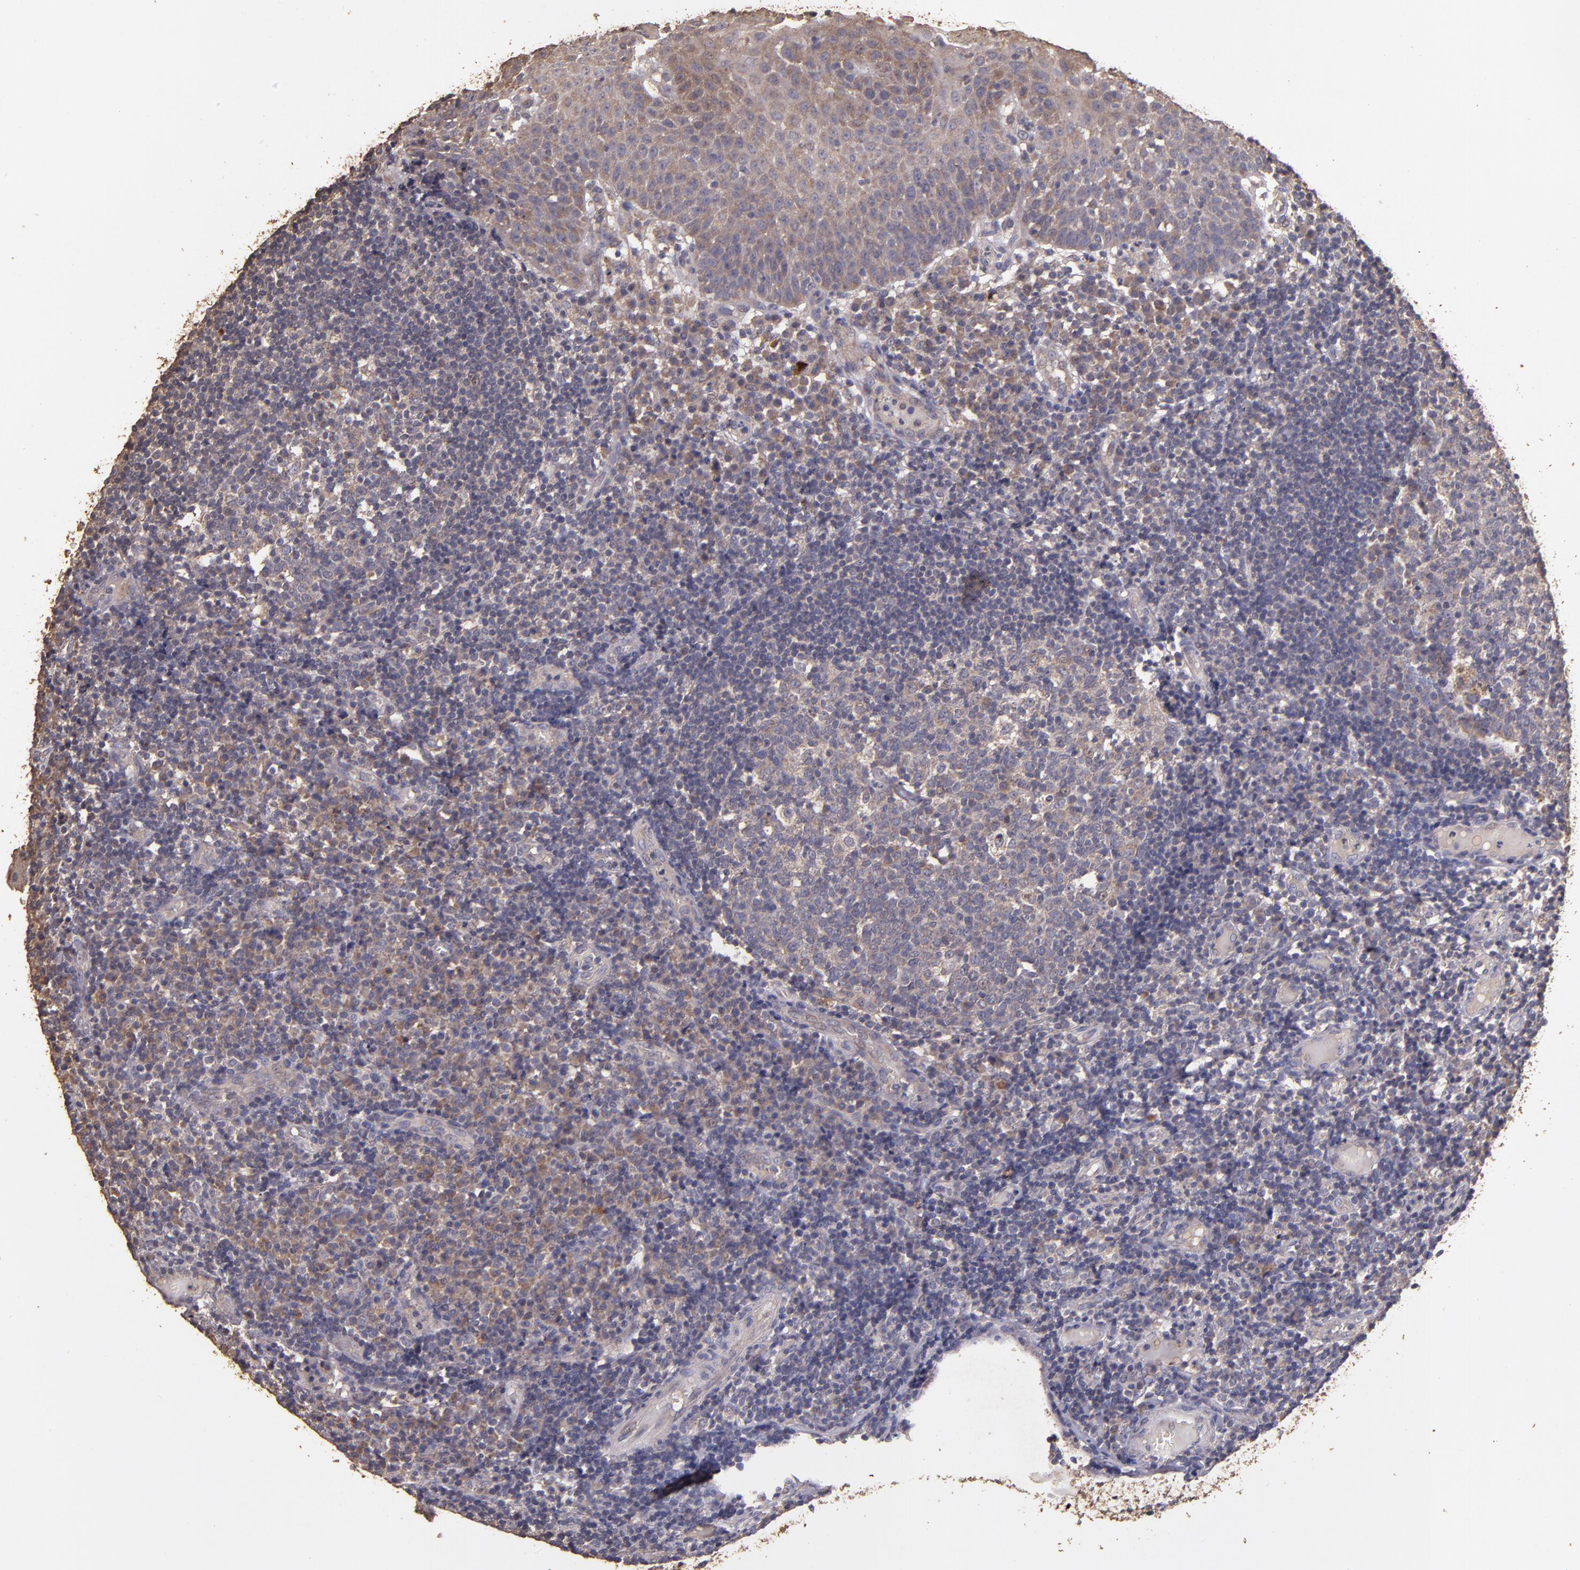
{"staining": {"intensity": "weak", "quantity": "<25%", "location": "cytoplasmic/membranous"}, "tissue": "tonsil", "cell_type": "Germinal center cells", "image_type": "normal", "snomed": [{"axis": "morphology", "description": "Normal tissue, NOS"}, {"axis": "topography", "description": "Tonsil"}], "caption": "This is an immunohistochemistry image of unremarkable tonsil. There is no positivity in germinal center cells.", "gene": "HECTD1", "patient": {"sex": "female", "age": 40}}